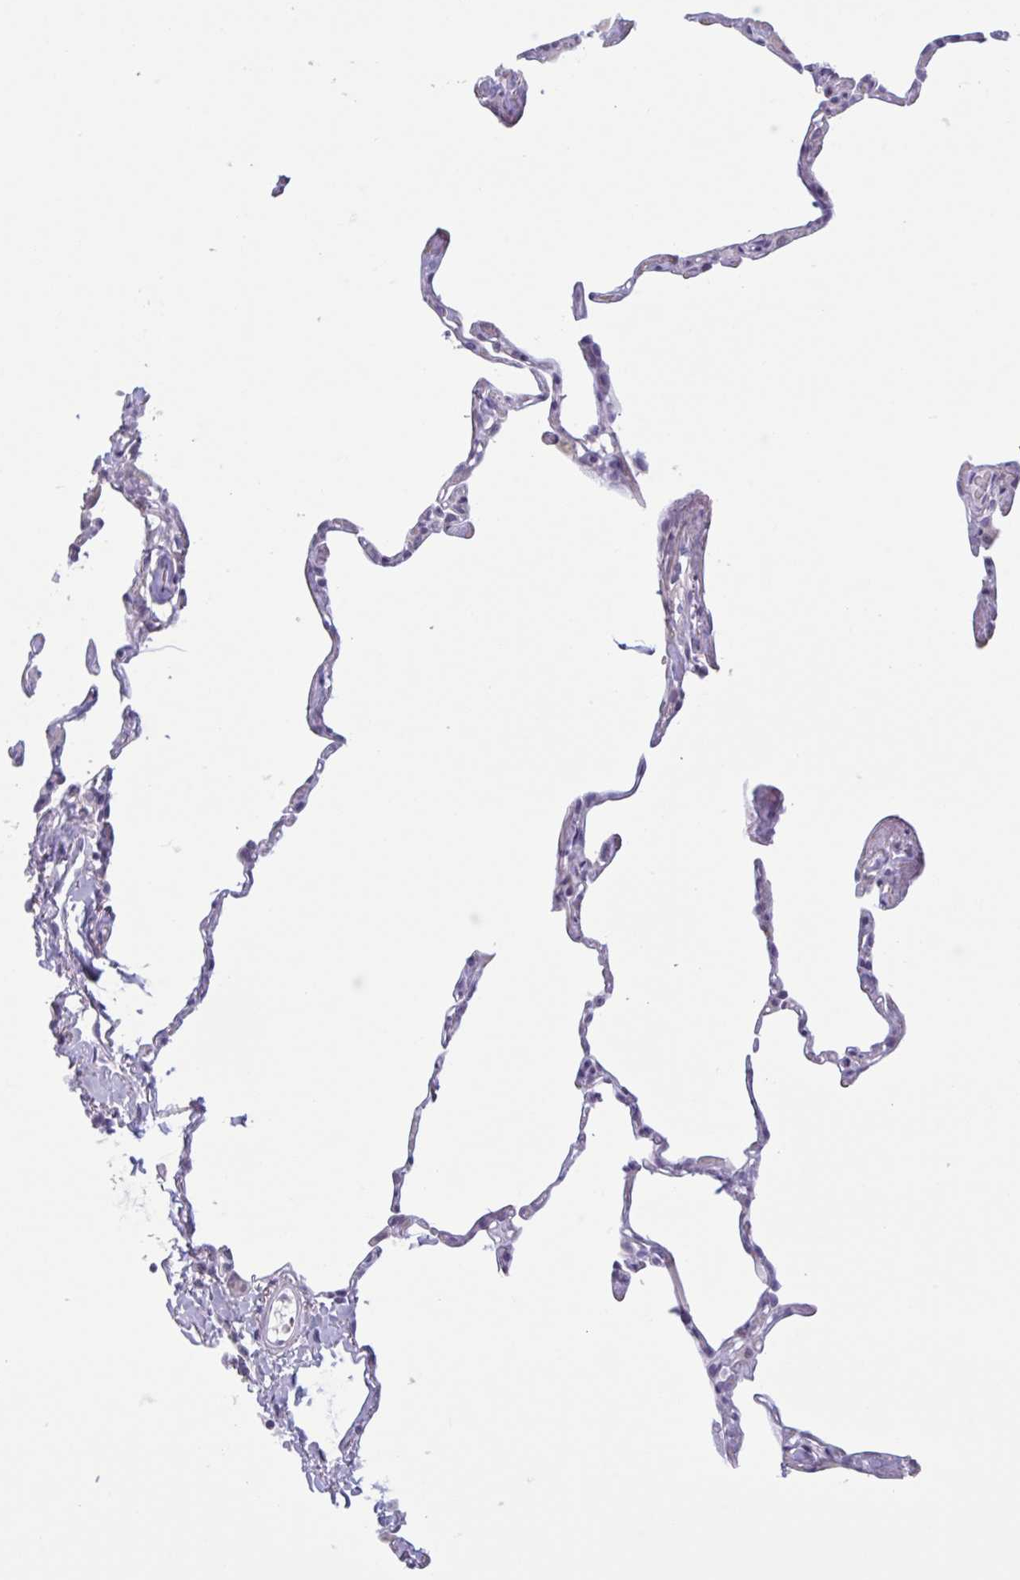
{"staining": {"intensity": "negative", "quantity": "none", "location": "none"}, "tissue": "lung", "cell_type": "Alveolar cells", "image_type": "normal", "snomed": [{"axis": "morphology", "description": "Normal tissue, NOS"}, {"axis": "topography", "description": "Lung"}], "caption": "The micrograph reveals no significant staining in alveolar cells of lung. (Brightfield microscopy of DAB (3,3'-diaminobenzidine) immunohistochemistry at high magnification).", "gene": "HSD11B2", "patient": {"sex": "male", "age": 65}}